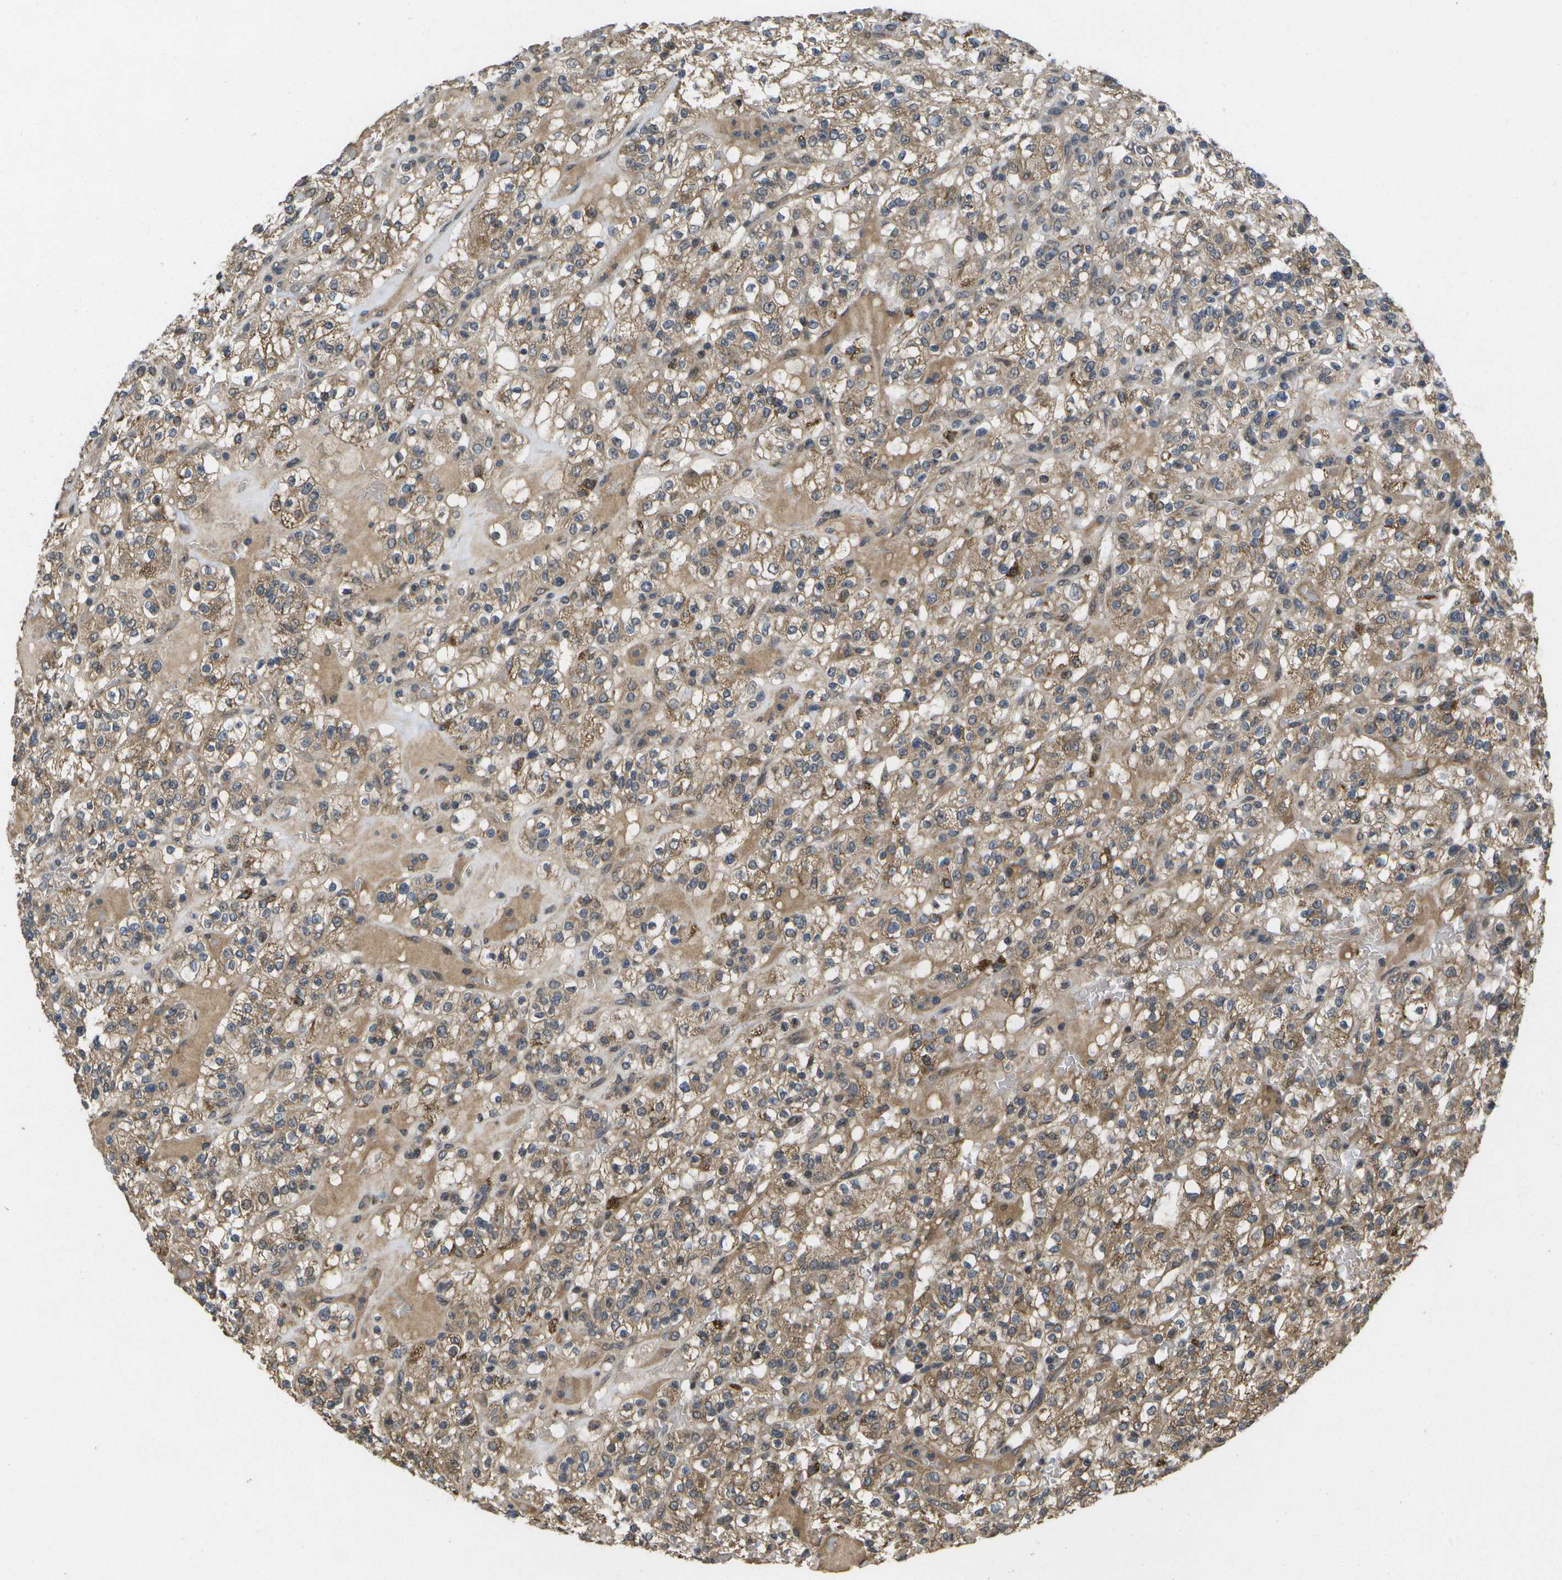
{"staining": {"intensity": "moderate", "quantity": ">75%", "location": "cytoplasmic/membranous"}, "tissue": "renal cancer", "cell_type": "Tumor cells", "image_type": "cancer", "snomed": [{"axis": "morphology", "description": "Normal tissue, NOS"}, {"axis": "morphology", "description": "Adenocarcinoma, NOS"}, {"axis": "topography", "description": "Kidney"}], "caption": "Moderate cytoplasmic/membranous protein staining is identified in about >75% of tumor cells in renal cancer (adenocarcinoma).", "gene": "ALAS1", "patient": {"sex": "female", "age": 72}}